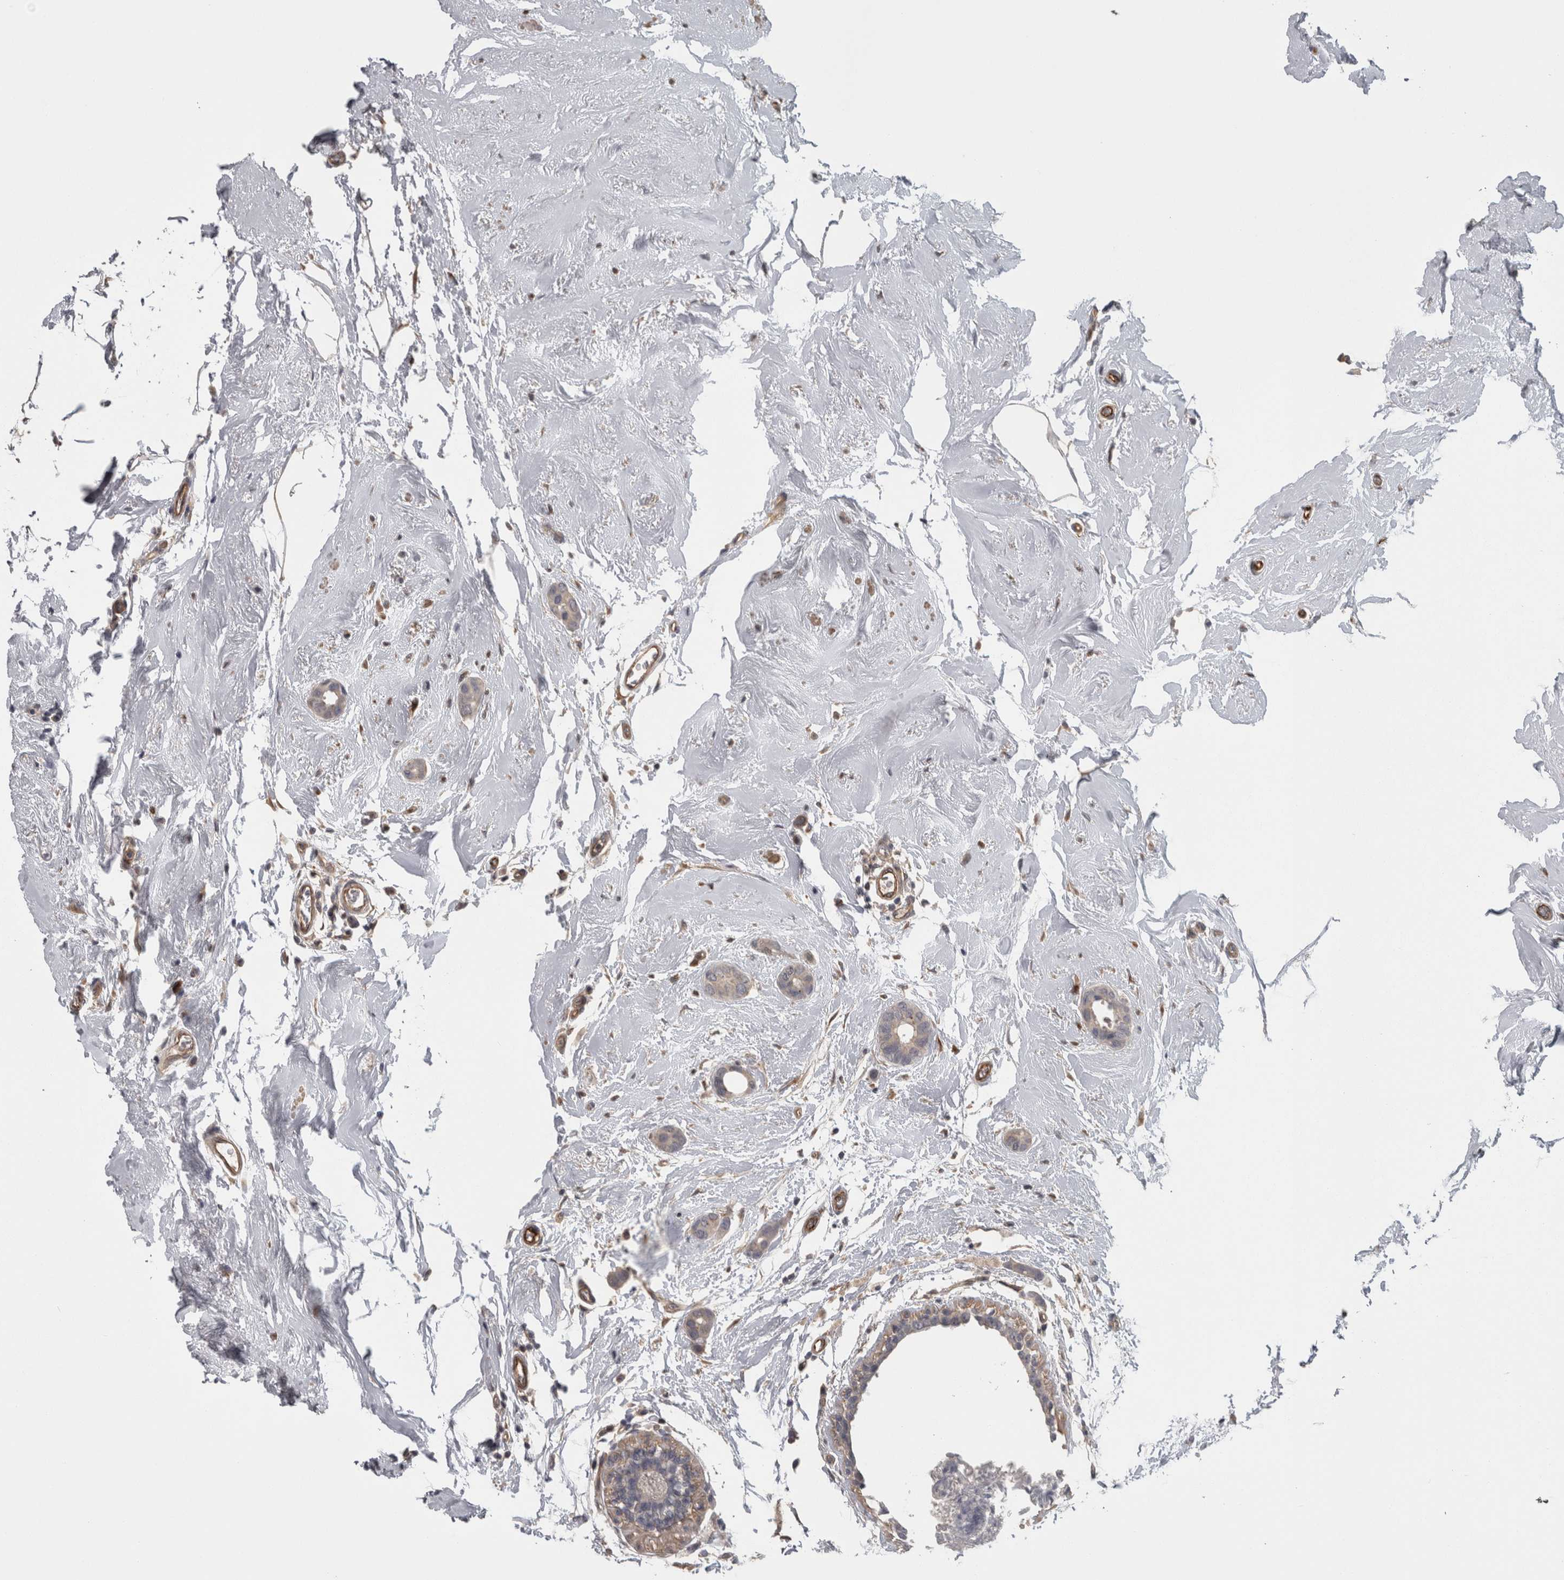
{"staining": {"intensity": "weak", "quantity": "<25%", "location": "cytoplasmic/membranous"}, "tissue": "breast cancer", "cell_type": "Tumor cells", "image_type": "cancer", "snomed": [{"axis": "morphology", "description": "Duct carcinoma"}, {"axis": "topography", "description": "Breast"}], "caption": "Breast invasive ductal carcinoma stained for a protein using immunohistochemistry (IHC) displays no staining tumor cells.", "gene": "RMDN1", "patient": {"sex": "female", "age": 55}}